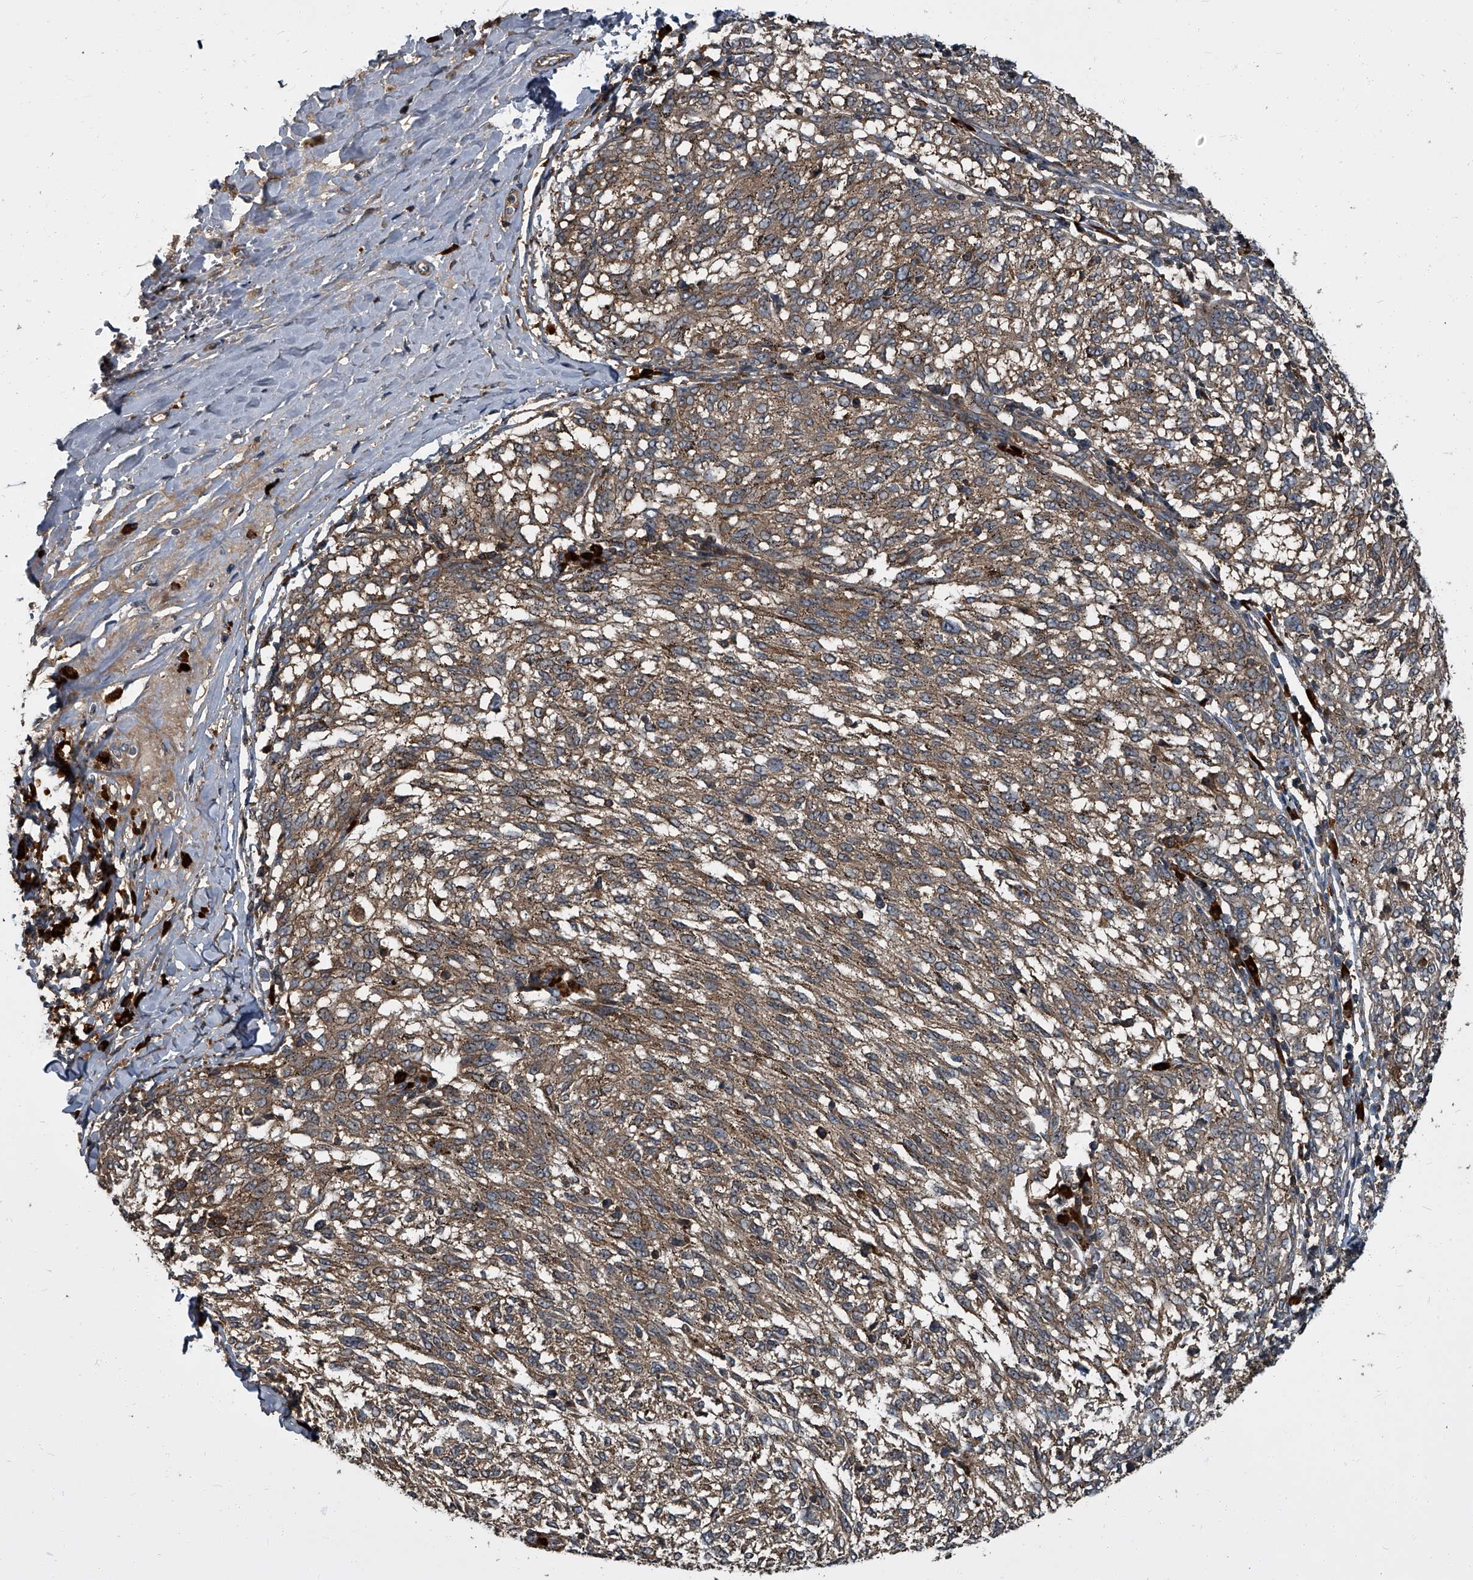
{"staining": {"intensity": "moderate", "quantity": ">75%", "location": "cytoplasmic/membranous"}, "tissue": "melanoma", "cell_type": "Tumor cells", "image_type": "cancer", "snomed": [{"axis": "morphology", "description": "Malignant melanoma, NOS"}, {"axis": "topography", "description": "Skin"}], "caption": "This image reveals malignant melanoma stained with immunohistochemistry (IHC) to label a protein in brown. The cytoplasmic/membranous of tumor cells show moderate positivity for the protein. Nuclei are counter-stained blue.", "gene": "CDV3", "patient": {"sex": "female", "age": 72}}